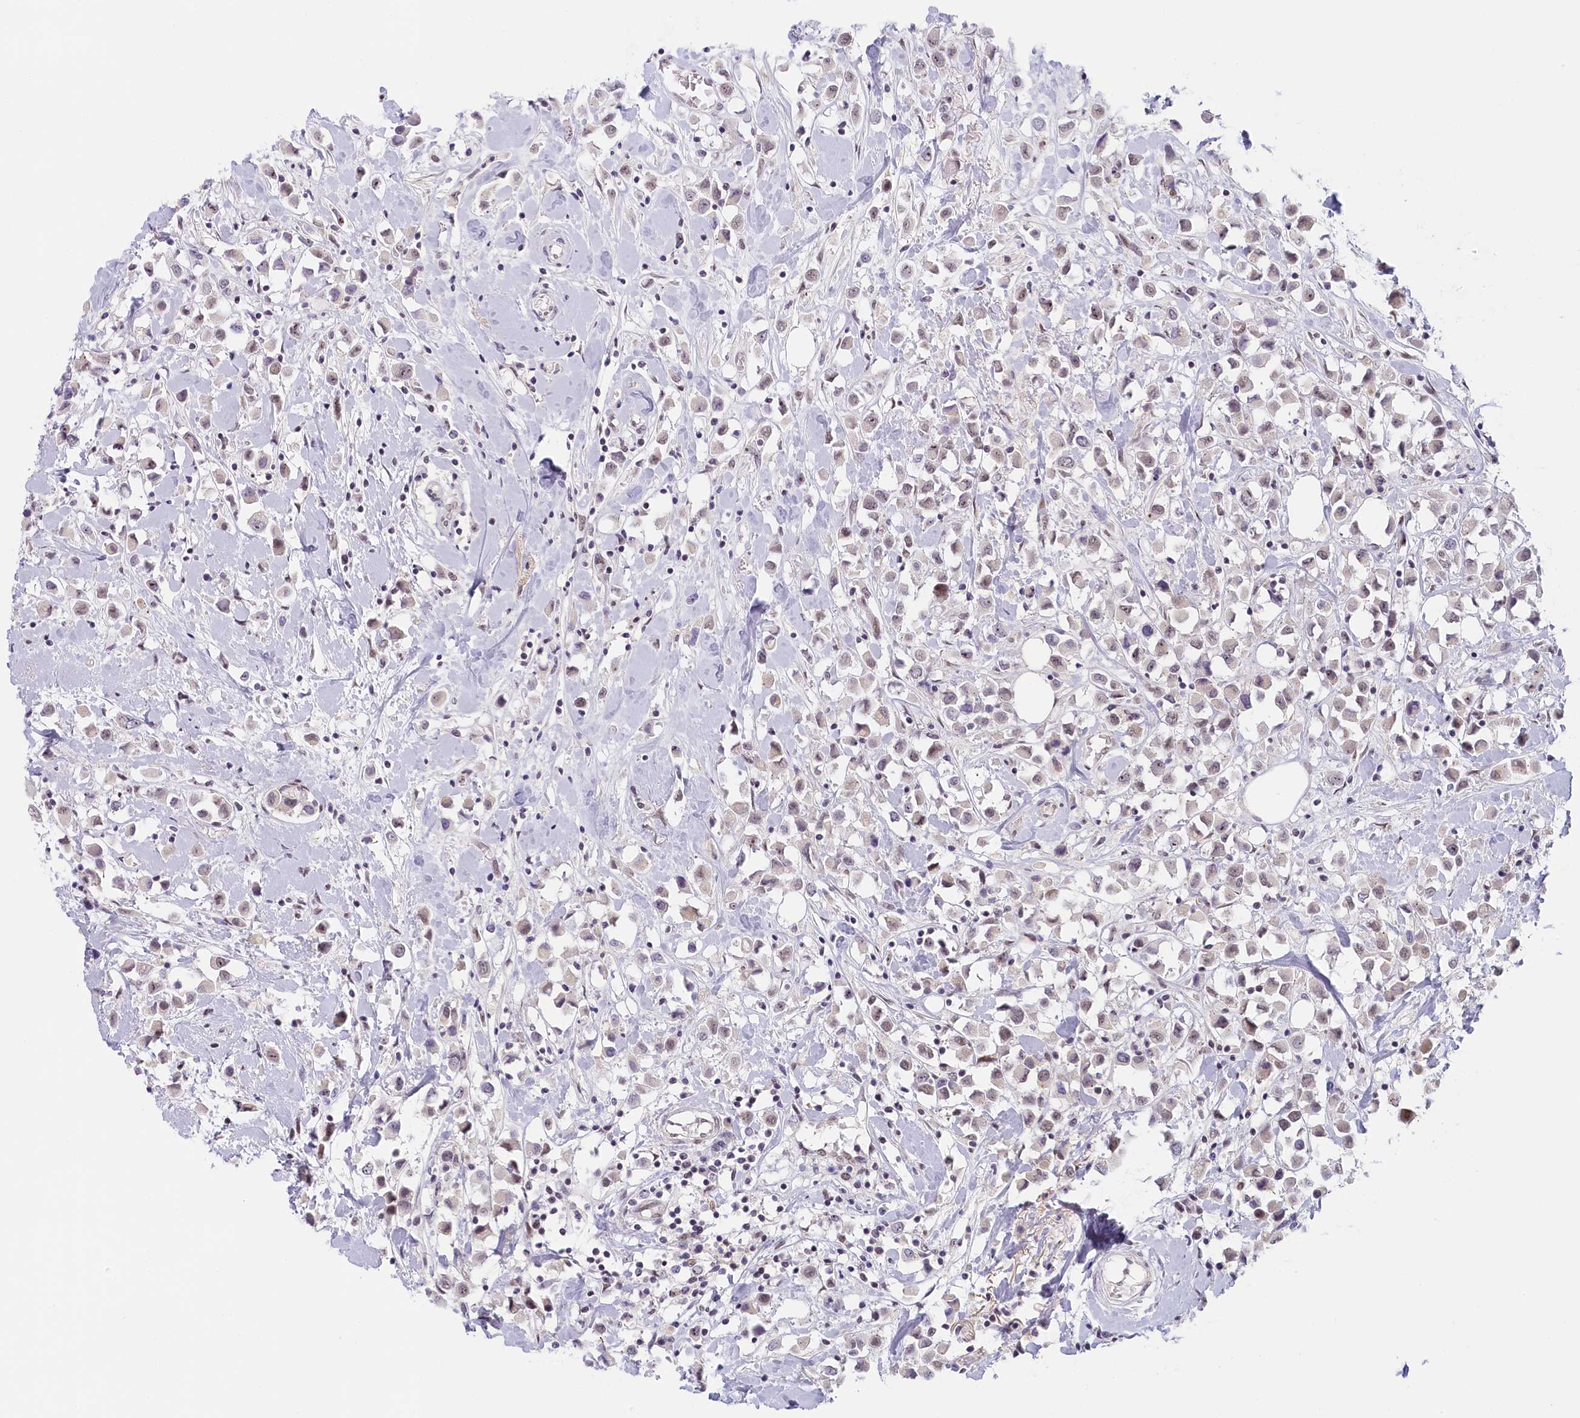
{"staining": {"intensity": "weak", "quantity": "25%-75%", "location": "nuclear"}, "tissue": "breast cancer", "cell_type": "Tumor cells", "image_type": "cancer", "snomed": [{"axis": "morphology", "description": "Duct carcinoma"}, {"axis": "topography", "description": "Breast"}], "caption": "Breast cancer was stained to show a protein in brown. There is low levels of weak nuclear expression in approximately 25%-75% of tumor cells.", "gene": "SEC31B", "patient": {"sex": "female", "age": 61}}